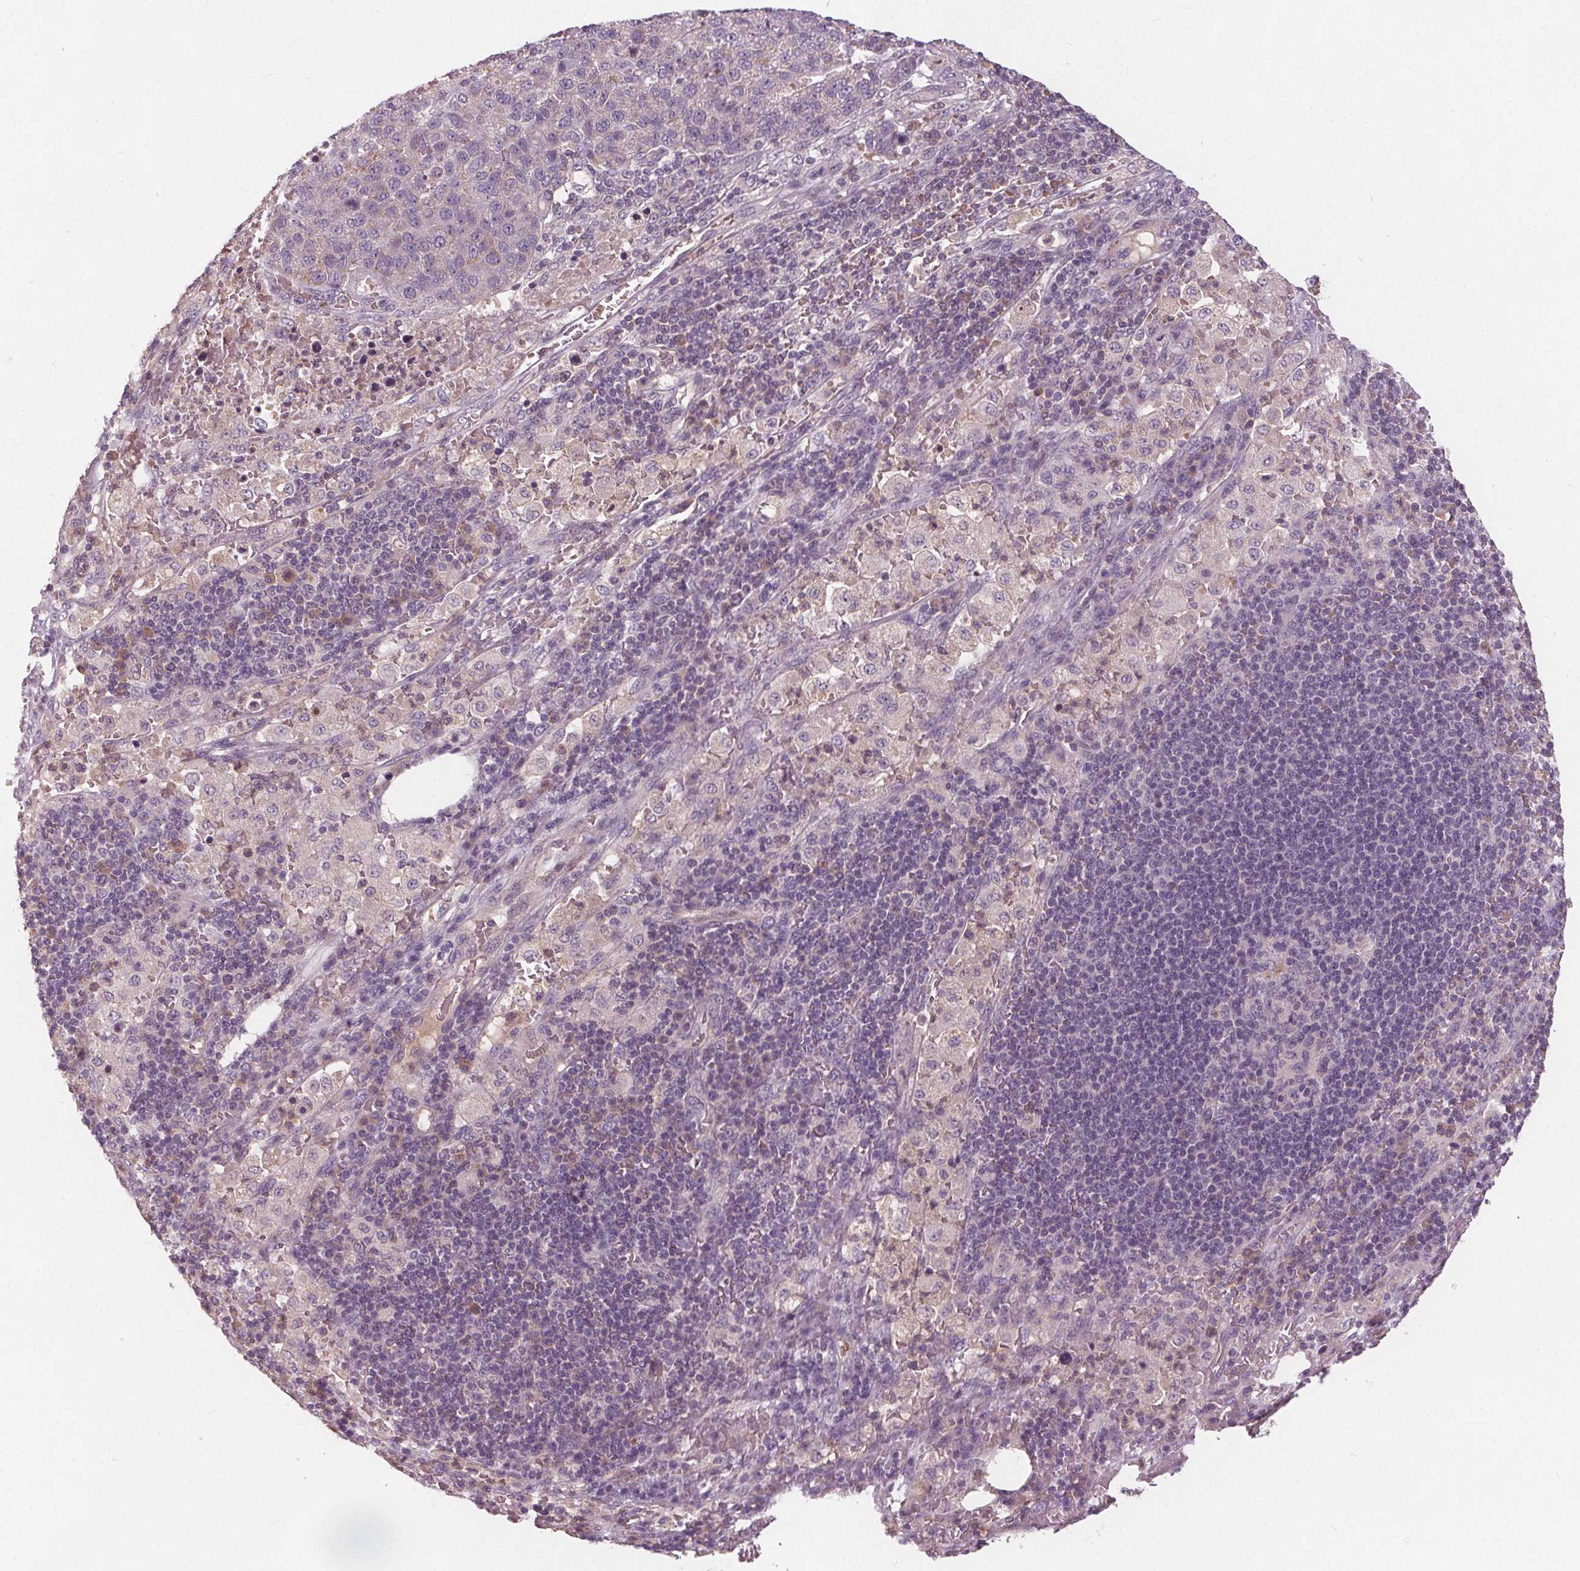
{"staining": {"intensity": "negative", "quantity": "none", "location": "none"}, "tissue": "pancreatic cancer", "cell_type": "Tumor cells", "image_type": "cancer", "snomed": [{"axis": "morphology", "description": "Adenocarcinoma, NOS"}, {"axis": "topography", "description": "Pancreas"}], "caption": "Human pancreatic cancer stained for a protein using immunohistochemistry demonstrates no expression in tumor cells.", "gene": "PDGFD", "patient": {"sex": "female", "age": 61}}